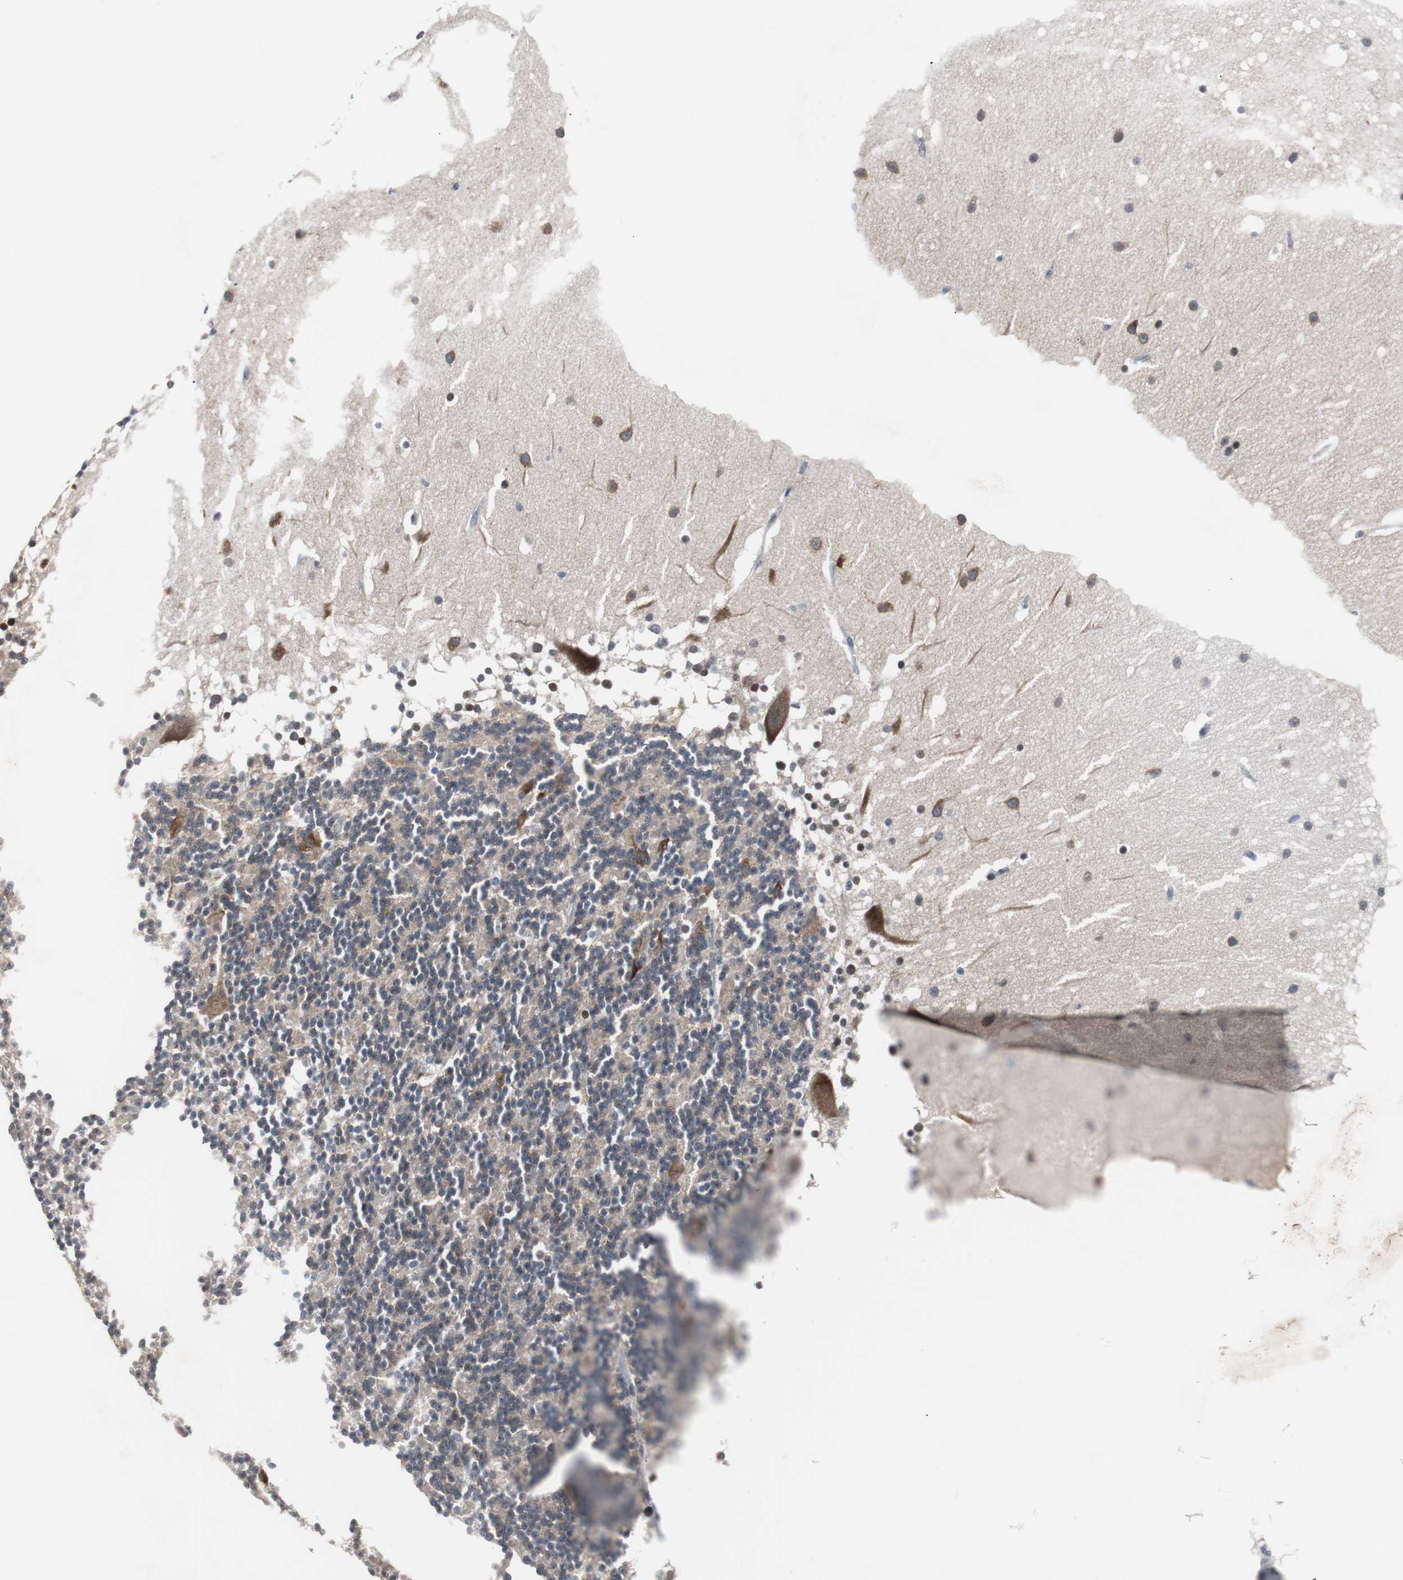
{"staining": {"intensity": "weak", "quantity": "25%-75%", "location": "cytoplasmic/membranous"}, "tissue": "cerebellum", "cell_type": "Cells in granular layer", "image_type": "normal", "snomed": [{"axis": "morphology", "description": "Normal tissue, NOS"}, {"axis": "topography", "description": "Cerebellum"}], "caption": "The micrograph demonstrates staining of unremarkable cerebellum, revealing weak cytoplasmic/membranous protein staining (brown color) within cells in granular layer.", "gene": "ZHX2", "patient": {"sex": "female", "age": 19}}